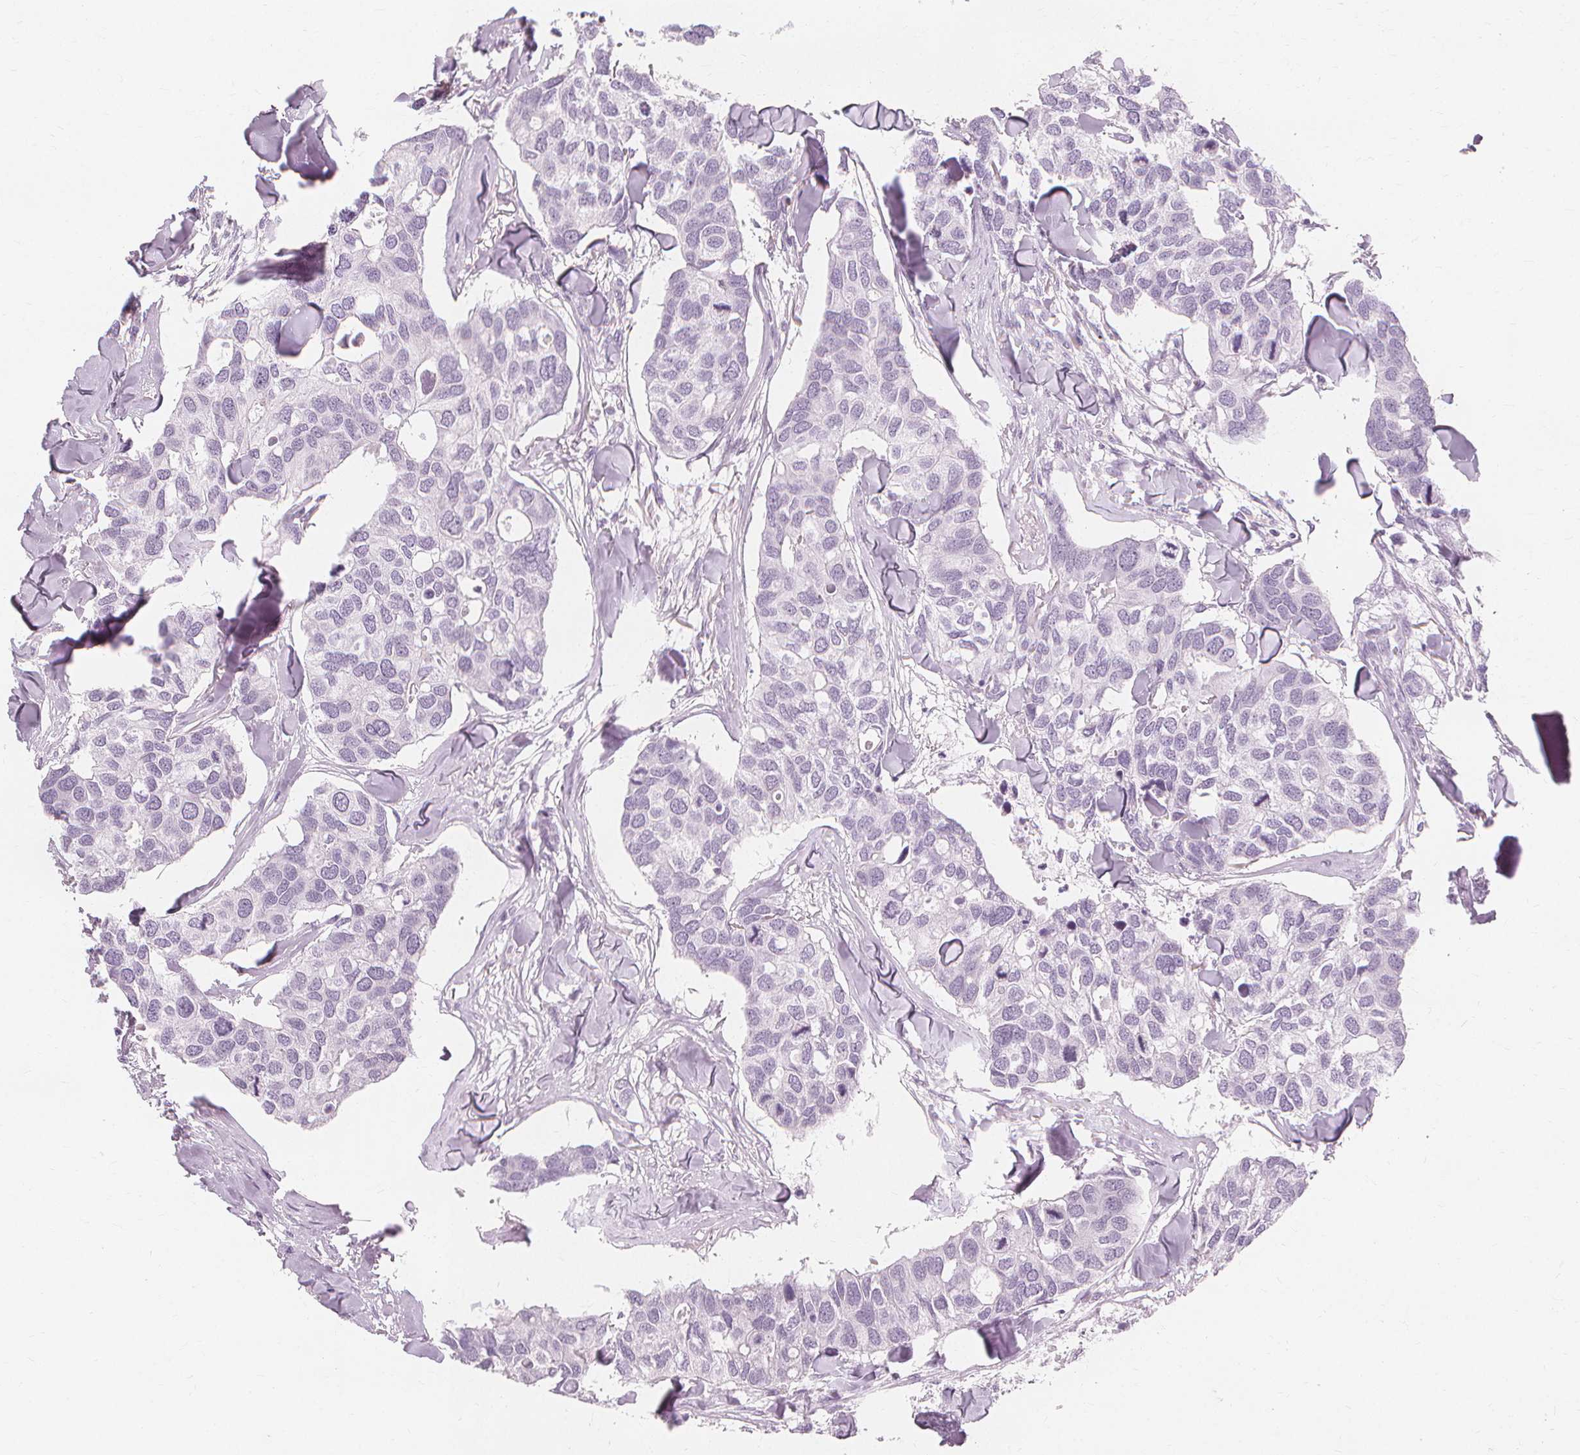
{"staining": {"intensity": "negative", "quantity": "none", "location": "none"}, "tissue": "breast cancer", "cell_type": "Tumor cells", "image_type": "cancer", "snomed": [{"axis": "morphology", "description": "Duct carcinoma"}, {"axis": "topography", "description": "Breast"}], "caption": "Invasive ductal carcinoma (breast) stained for a protein using immunohistochemistry (IHC) displays no expression tumor cells.", "gene": "TFF1", "patient": {"sex": "female", "age": 83}}